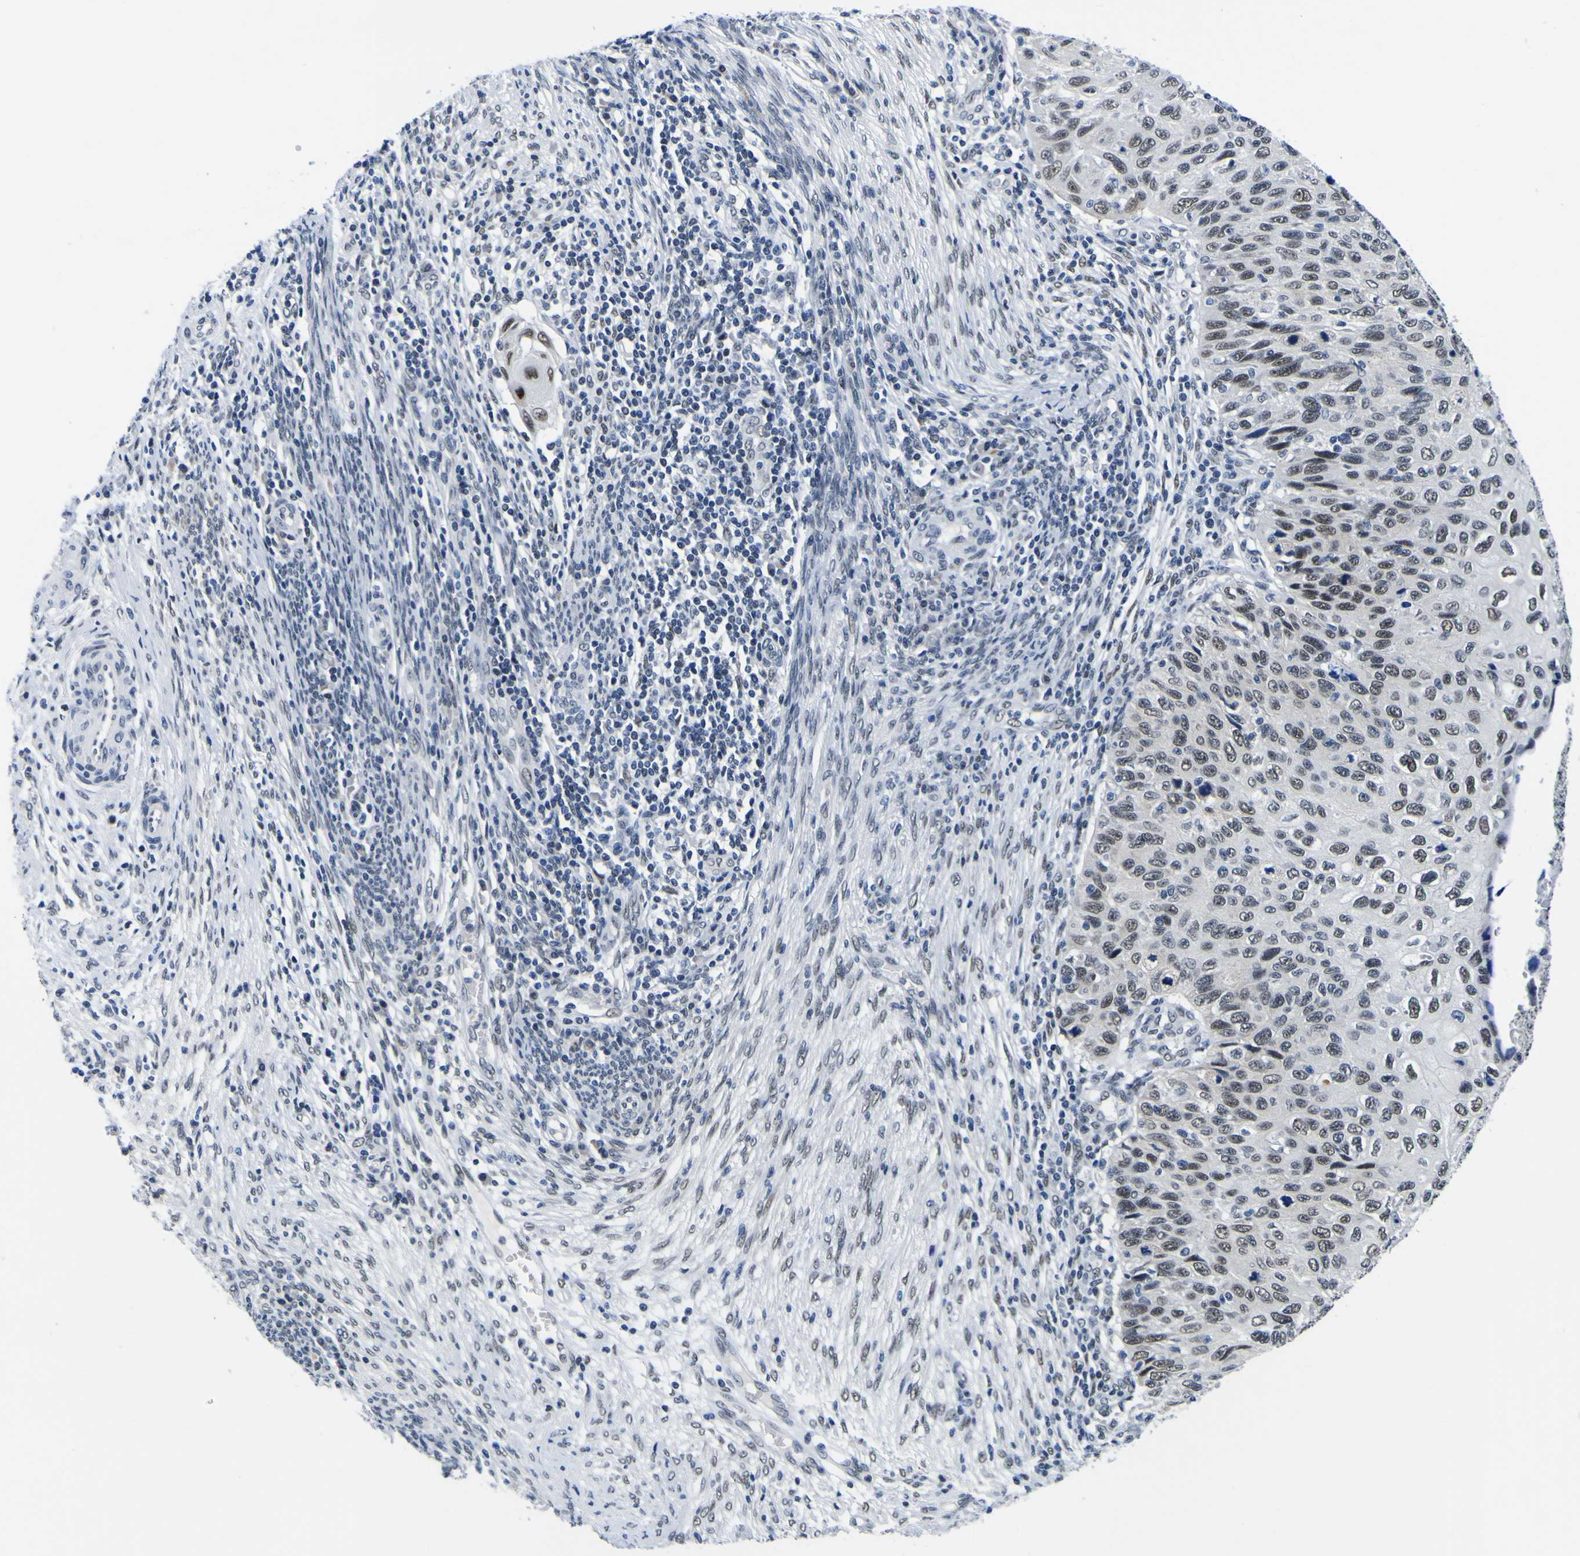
{"staining": {"intensity": "moderate", "quantity": ">75%", "location": "nuclear"}, "tissue": "cervical cancer", "cell_type": "Tumor cells", "image_type": "cancer", "snomed": [{"axis": "morphology", "description": "Squamous cell carcinoma, NOS"}, {"axis": "topography", "description": "Cervix"}], "caption": "This photomicrograph displays immunohistochemistry staining of squamous cell carcinoma (cervical), with medium moderate nuclear expression in about >75% of tumor cells.", "gene": "CUL4B", "patient": {"sex": "female", "age": 70}}